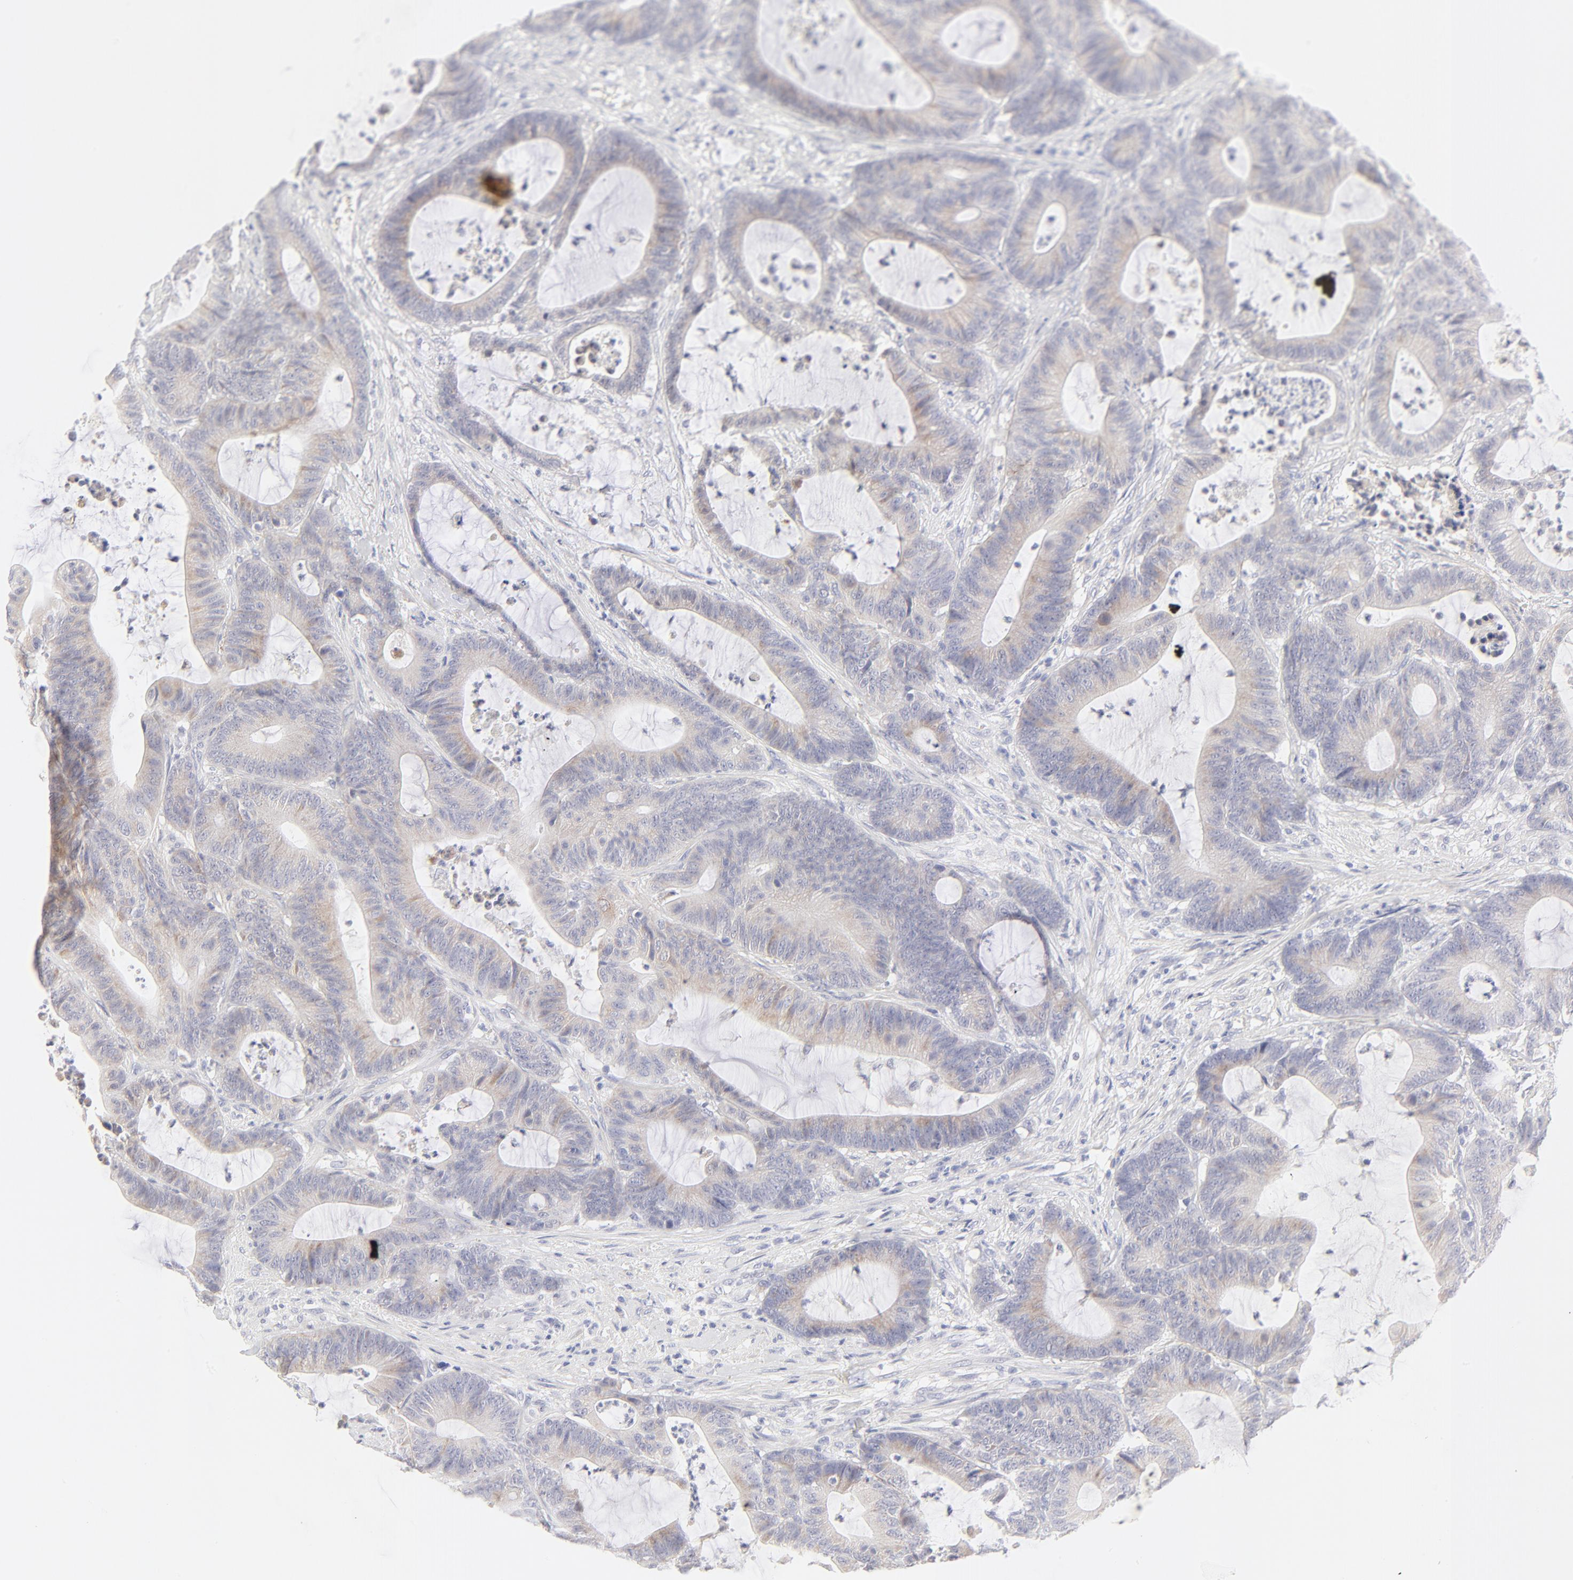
{"staining": {"intensity": "weak", "quantity": "<25%", "location": "cytoplasmic/membranous"}, "tissue": "colorectal cancer", "cell_type": "Tumor cells", "image_type": "cancer", "snomed": [{"axis": "morphology", "description": "Adenocarcinoma, NOS"}, {"axis": "topography", "description": "Colon"}], "caption": "This is an immunohistochemistry photomicrograph of human adenocarcinoma (colorectal). There is no positivity in tumor cells.", "gene": "NPNT", "patient": {"sex": "female", "age": 84}}